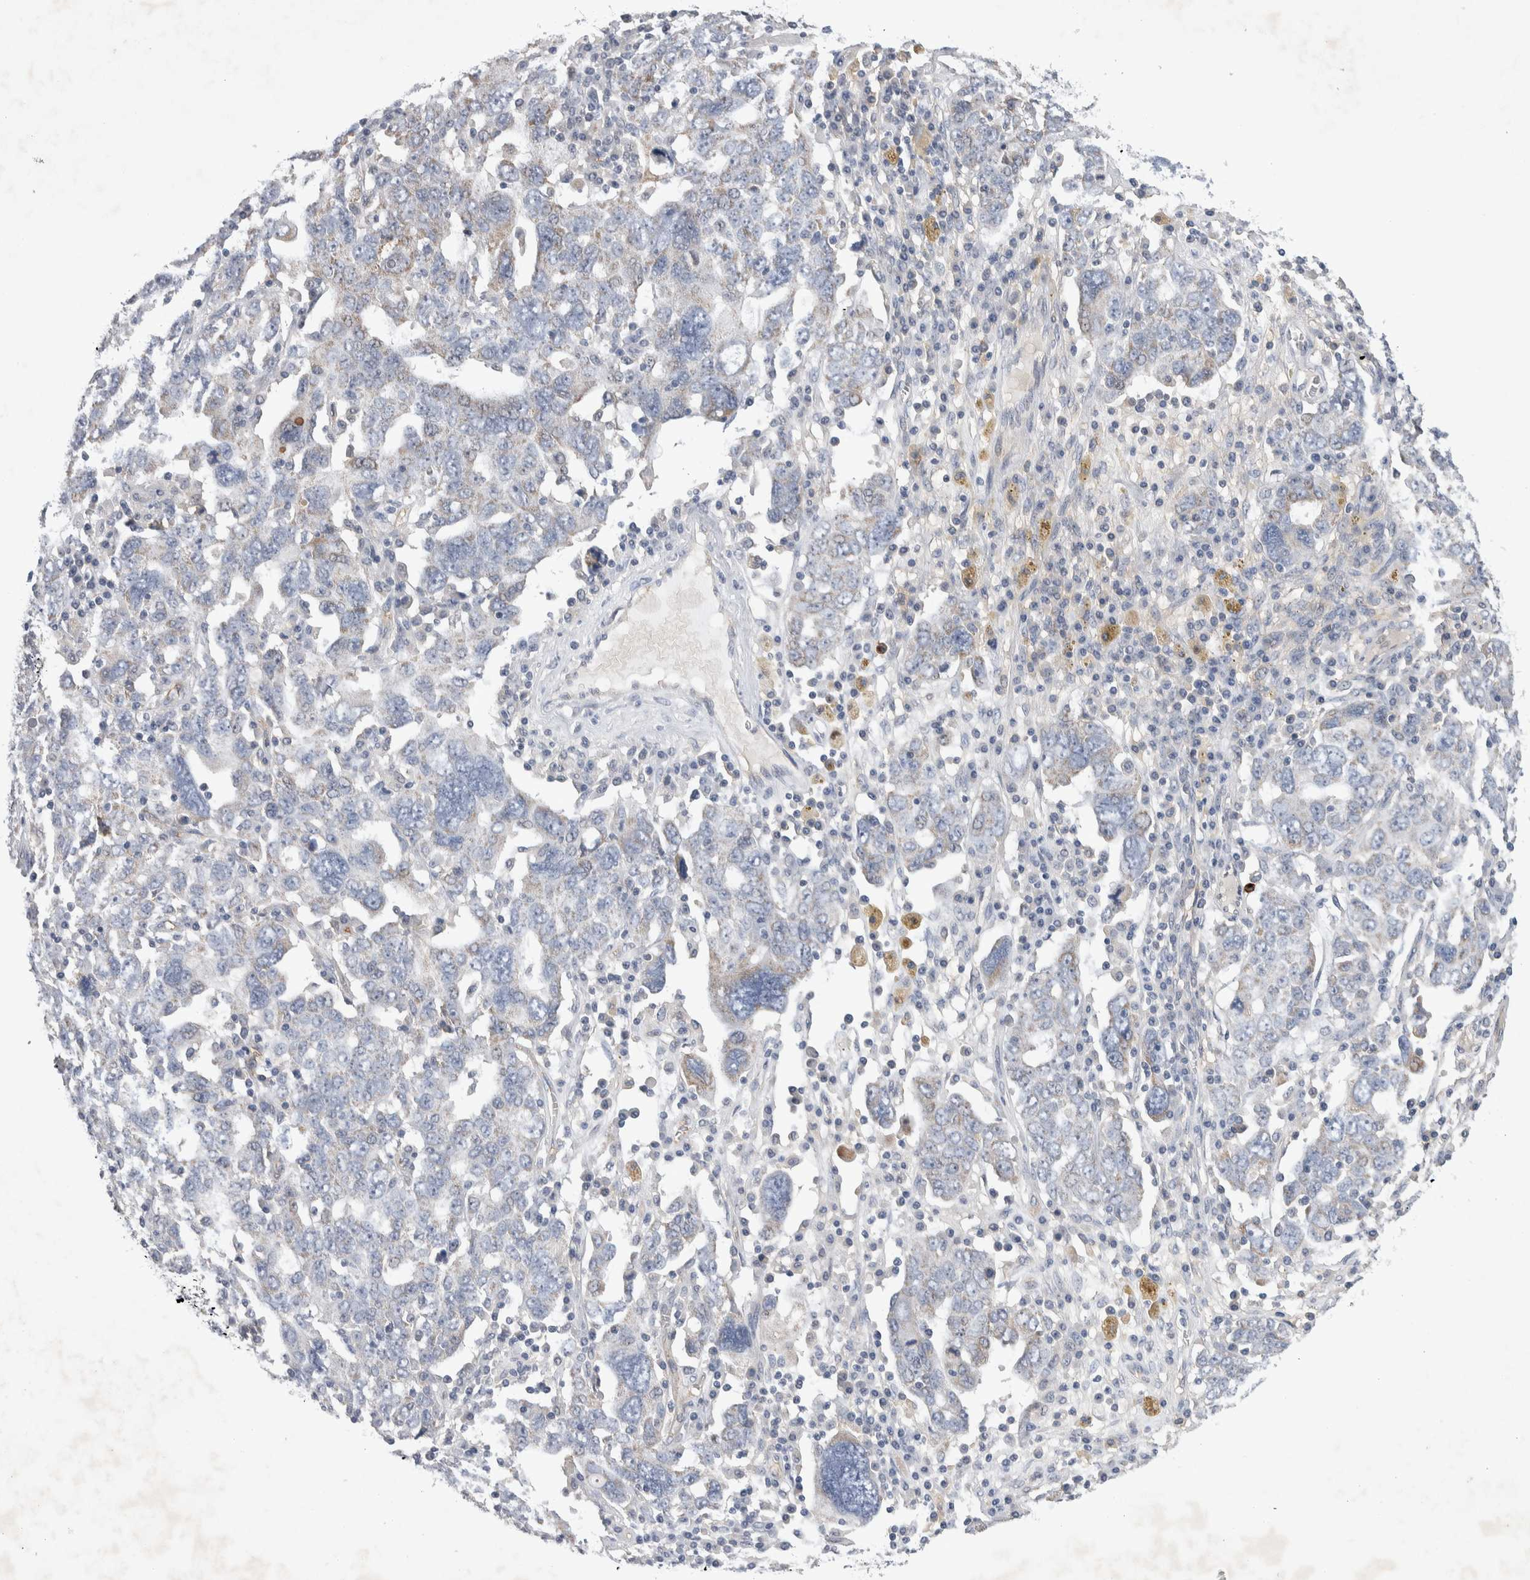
{"staining": {"intensity": "negative", "quantity": "none", "location": "none"}, "tissue": "ovarian cancer", "cell_type": "Tumor cells", "image_type": "cancer", "snomed": [{"axis": "morphology", "description": "Carcinoma, endometroid"}, {"axis": "topography", "description": "Ovary"}], "caption": "The photomicrograph reveals no significant staining in tumor cells of ovarian cancer (endometroid carcinoma).", "gene": "CEP131", "patient": {"sex": "female", "age": 62}}